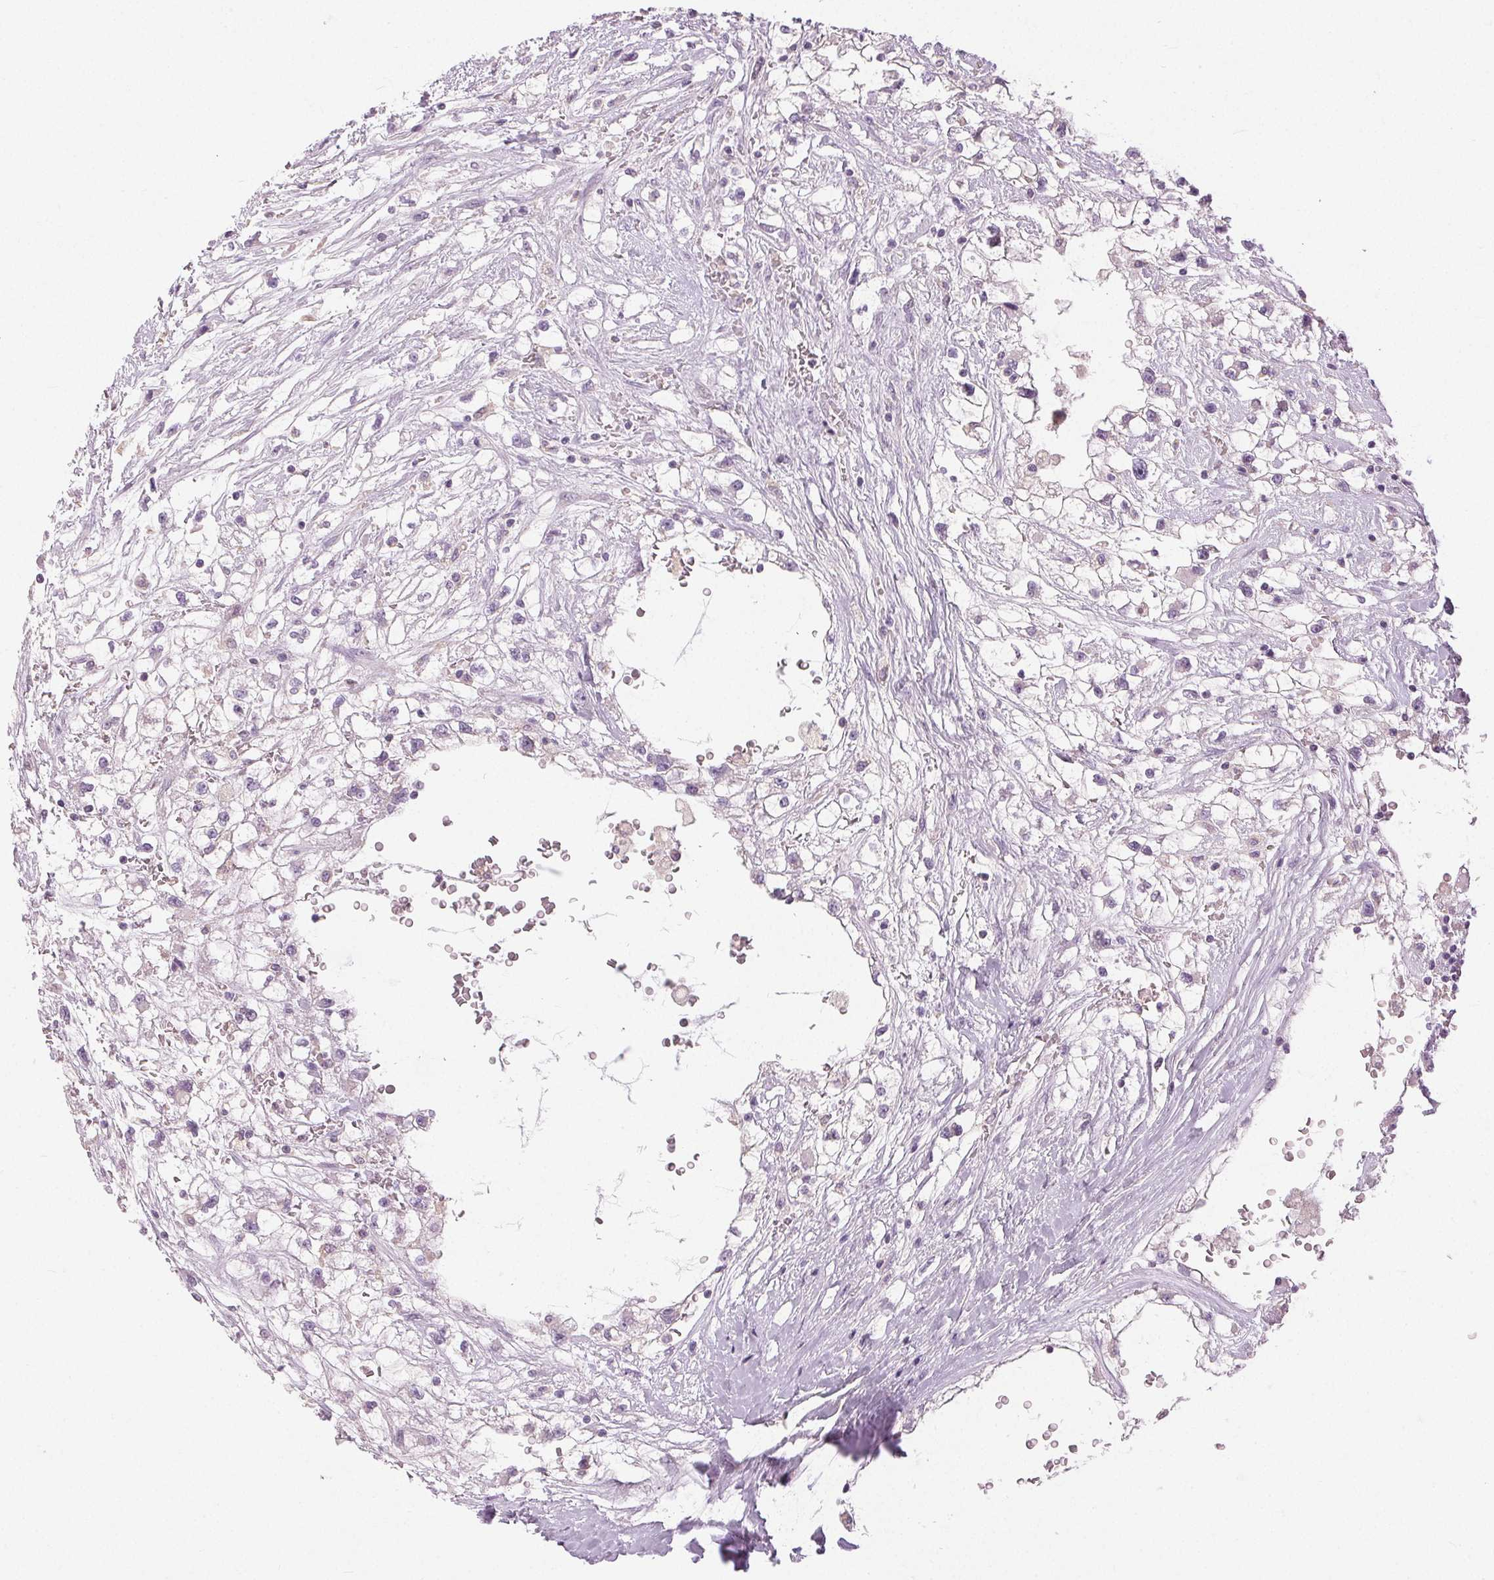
{"staining": {"intensity": "negative", "quantity": "none", "location": "none"}, "tissue": "renal cancer", "cell_type": "Tumor cells", "image_type": "cancer", "snomed": [{"axis": "morphology", "description": "Adenocarcinoma, NOS"}, {"axis": "topography", "description": "Kidney"}], "caption": "This is an IHC photomicrograph of human renal cancer (adenocarcinoma). There is no staining in tumor cells.", "gene": "DSG3", "patient": {"sex": "male", "age": 59}}